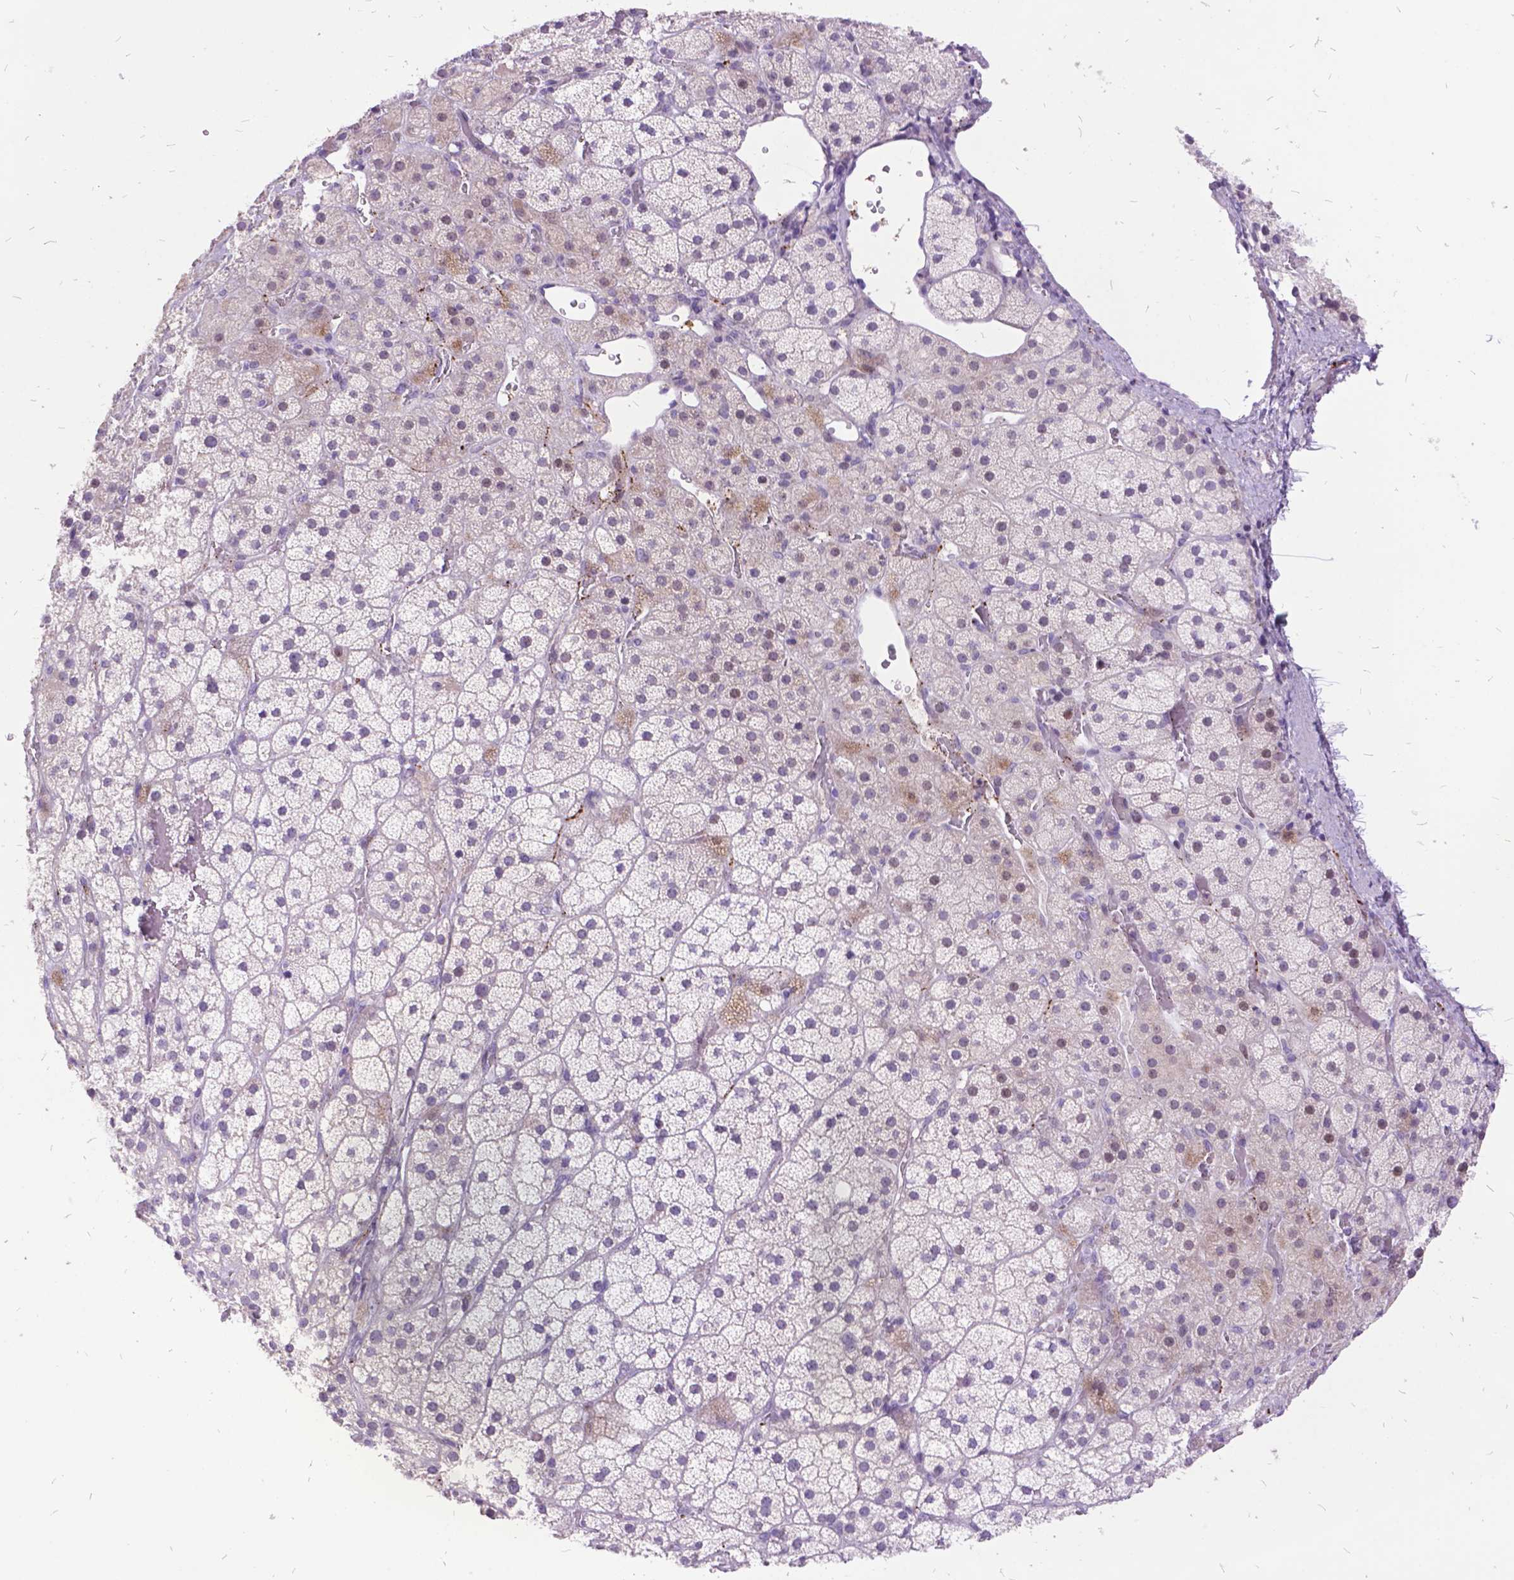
{"staining": {"intensity": "strong", "quantity": "<25%", "location": "cytoplasmic/membranous"}, "tissue": "adrenal gland", "cell_type": "Glandular cells", "image_type": "normal", "snomed": [{"axis": "morphology", "description": "Normal tissue, NOS"}, {"axis": "topography", "description": "Adrenal gland"}], "caption": "Brown immunohistochemical staining in normal human adrenal gland exhibits strong cytoplasmic/membranous expression in about <25% of glandular cells. (DAB (3,3'-diaminobenzidine) IHC with brightfield microscopy, high magnification).", "gene": "ITGB6", "patient": {"sex": "male", "age": 57}}